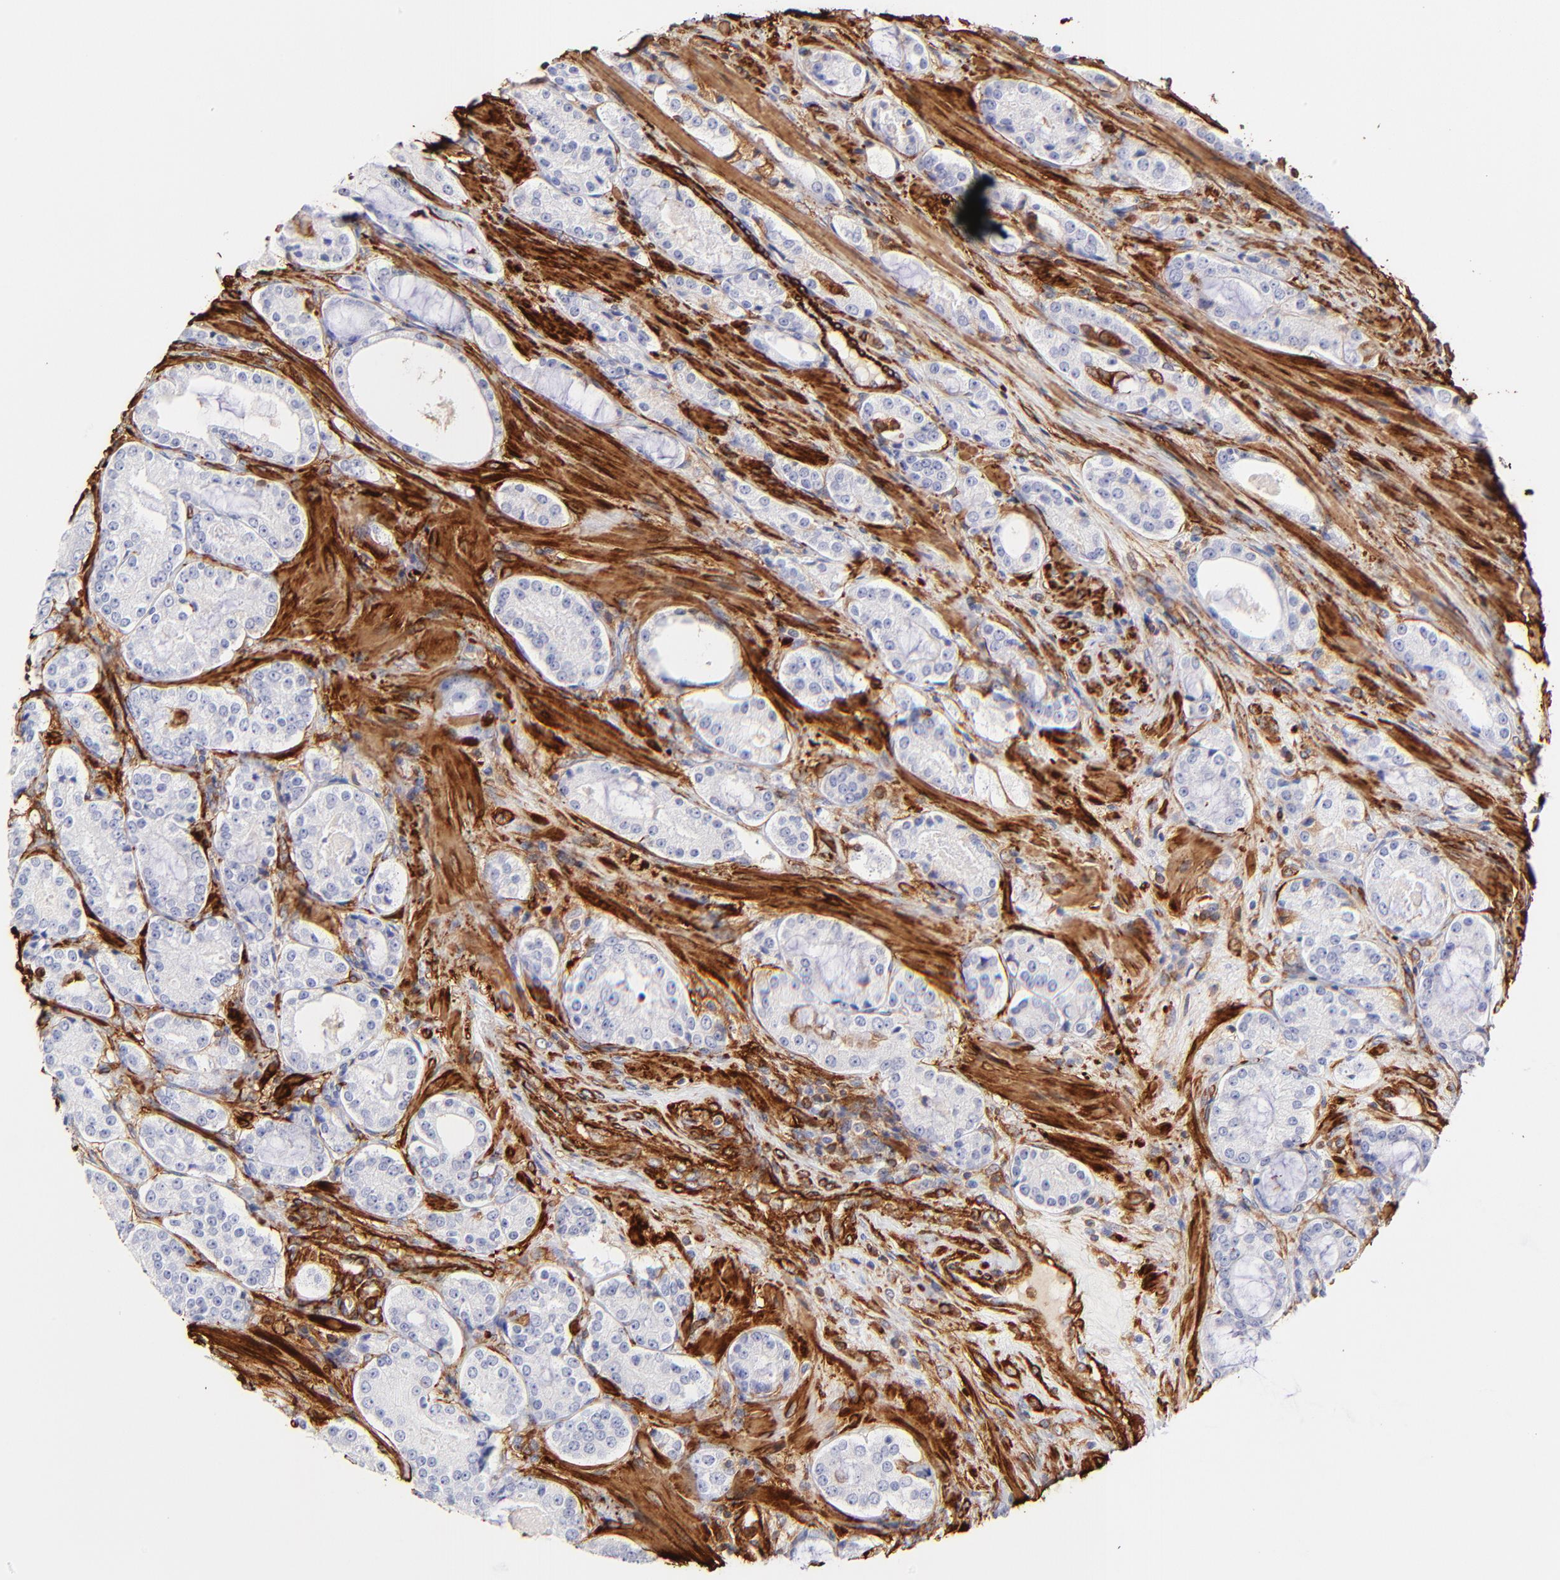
{"staining": {"intensity": "negative", "quantity": "none", "location": "none"}, "tissue": "prostate cancer", "cell_type": "Tumor cells", "image_type": "cancer", "snomed": [{"axis": "morphology", "description": "Adenocarcinoma, High grade"}, {"axis": "topography", "description": "Prostate"}], "caption": "Prostate cancer (high-grade adenocarcinoma) stained for a protein using immunohistochemistry displays no positivity tumor cells.", "gene": "FLNA", "patient": {"sex": "male", "age": 72}}